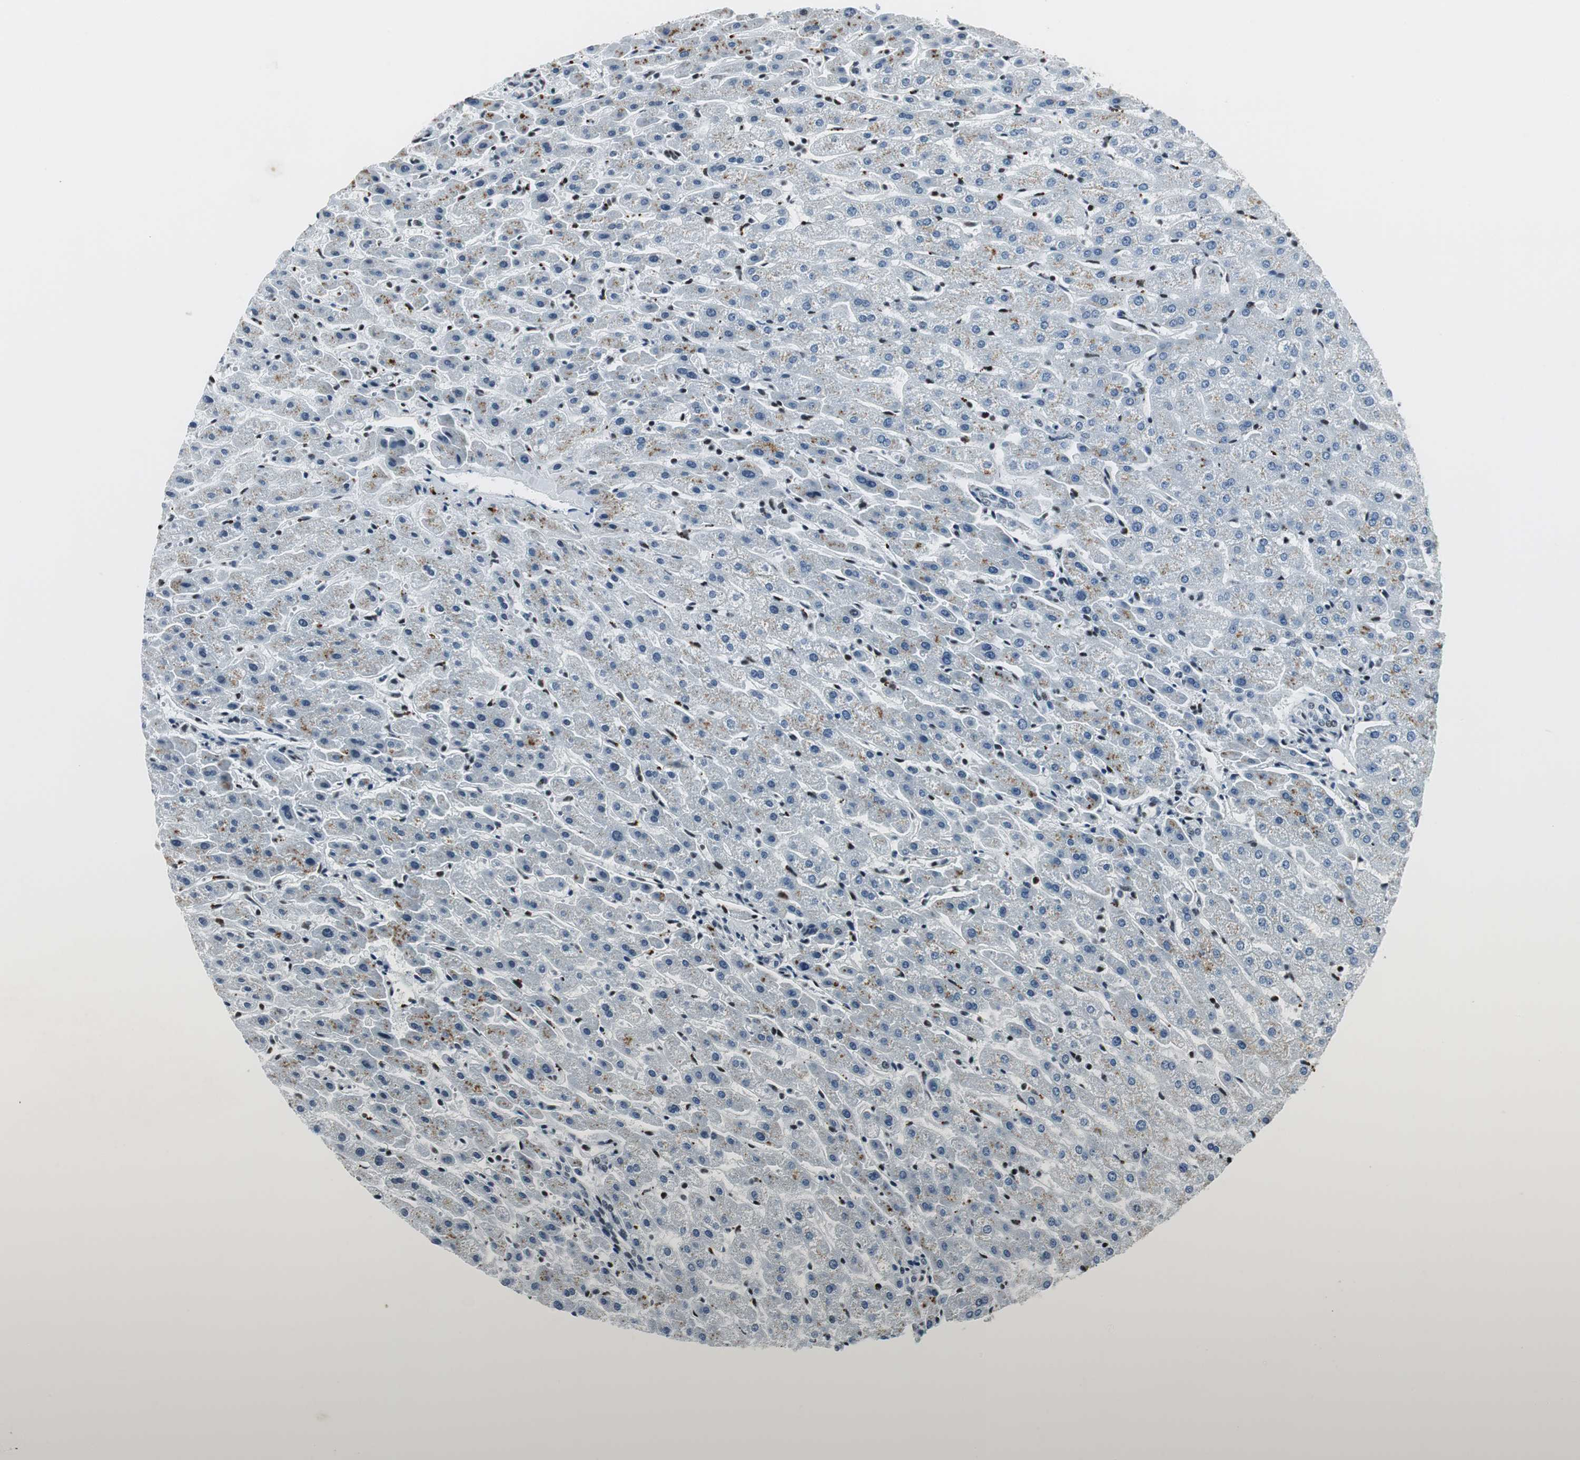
{"staining": {"intensity": "negative", "quantity": "none", "location": "none"}, "tissue": "liver", "cell_type": "Cholangiocytes", "image_type": "normal", "snomed": [{"axis": "morphology", "description": "Normal tissue, NOS"}, {"axis": "morphology", "description": "Fibrosis, NOS"}, {"axis": "topography", "description": "Liver"}], "caption": "Immunohistochemistry (IHC) of normal human liver reveals no positivity in cholangiocytes.", "gene": "RBBP4", "patient": {"sex": "female", "age": 29}}